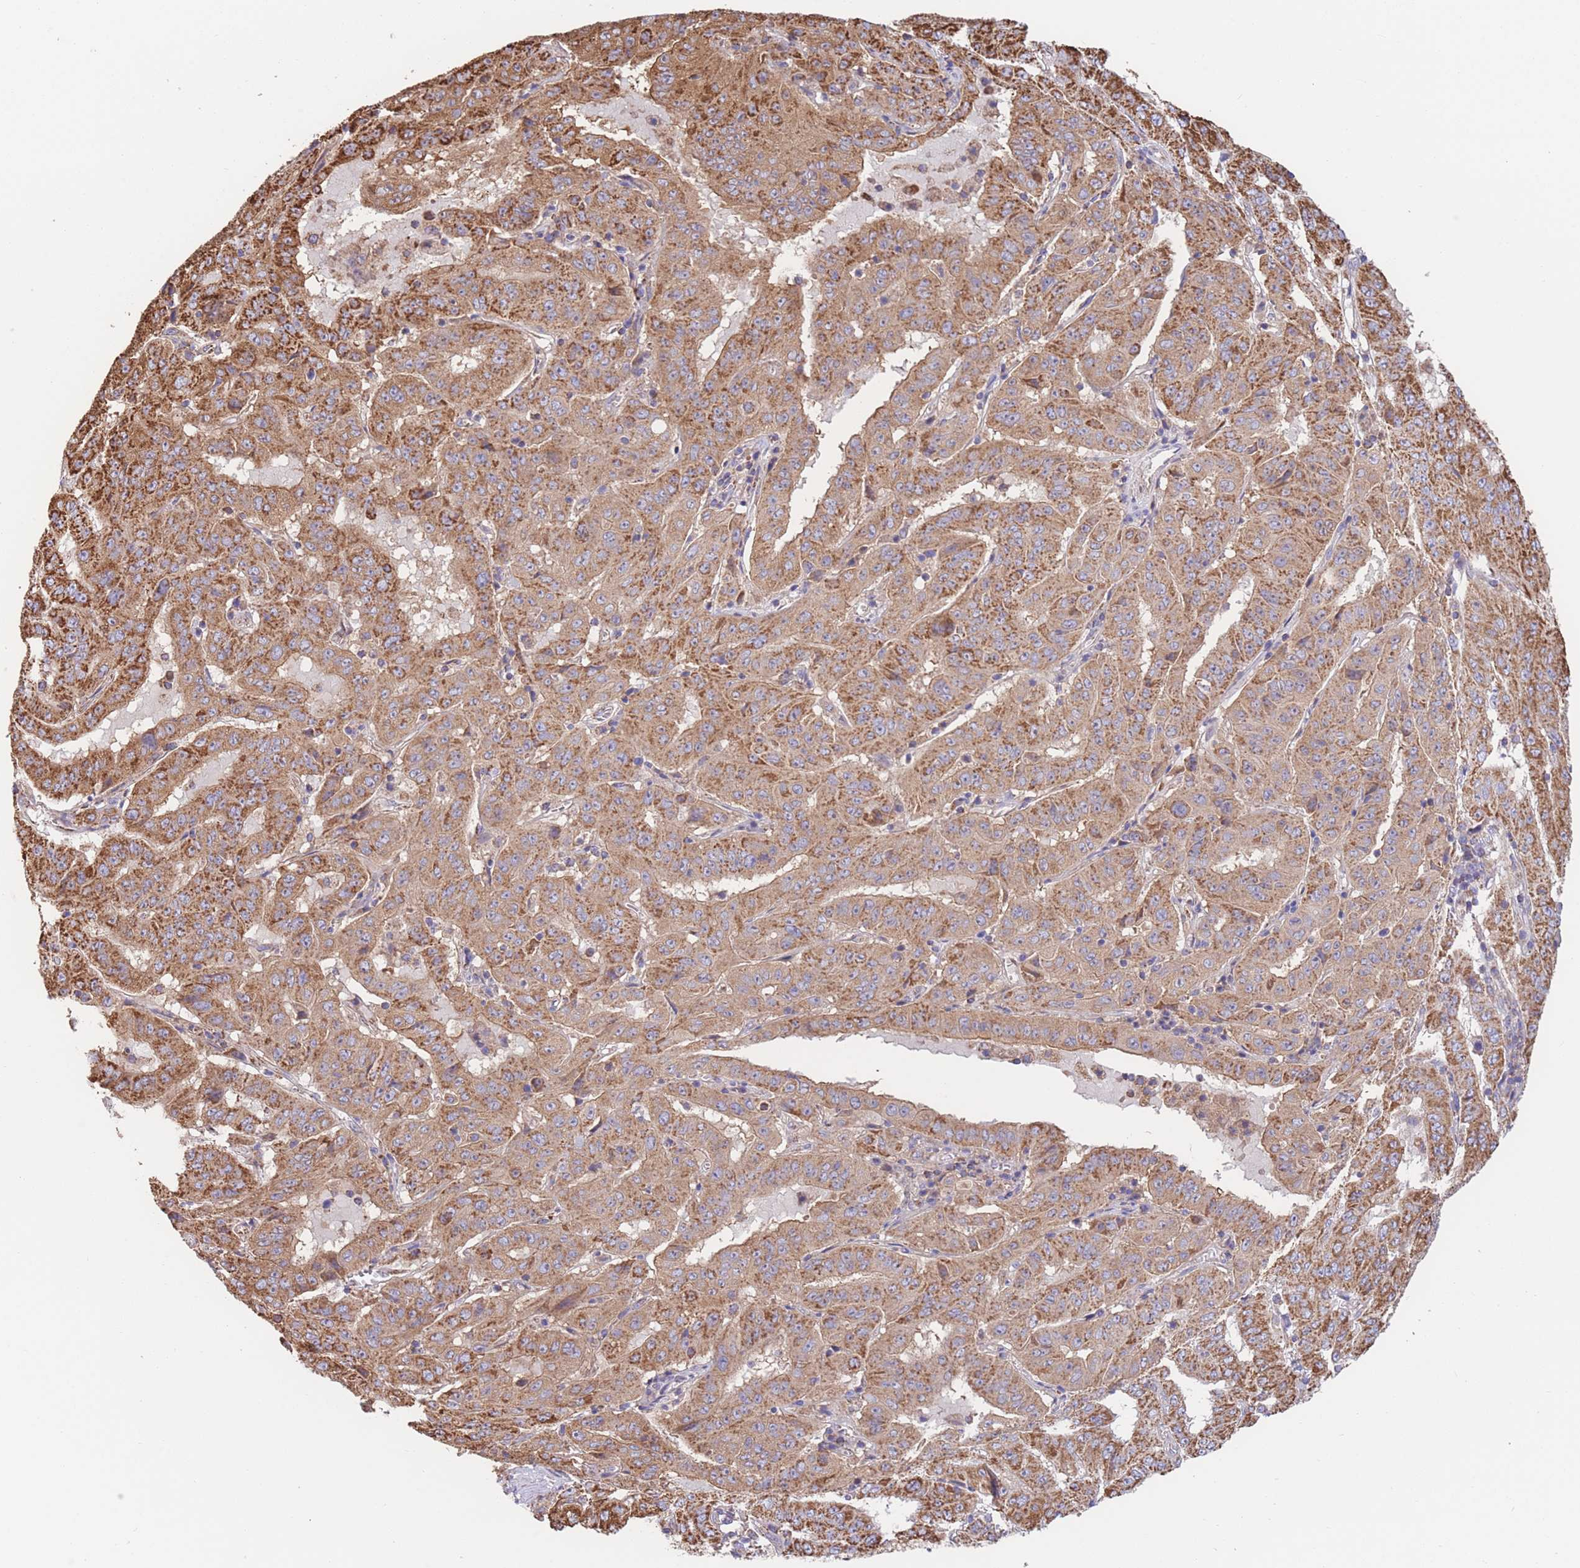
{"staining": {"intensity": "moderate", "quantity": ">75%", "location": "cytoplasmic/membranous"}, "tissue": "pancreatic cancer", "cell_type": "Tumor cells", "image_type": "cancer", "snomed": [{"axis": "morphology", "description": "Adenocarcinoma, NOS"}, {"axis": "topography", "description": "Pancreas"}], "caption": "Pancreatic adenocarcinoma stained with a brown dye reveals moderate cytoplasmic/membranous positive staining in approximately >75% of tumor cells.", "gene": "FKBP8", "patient": {"sex": "male", "age": 63}}